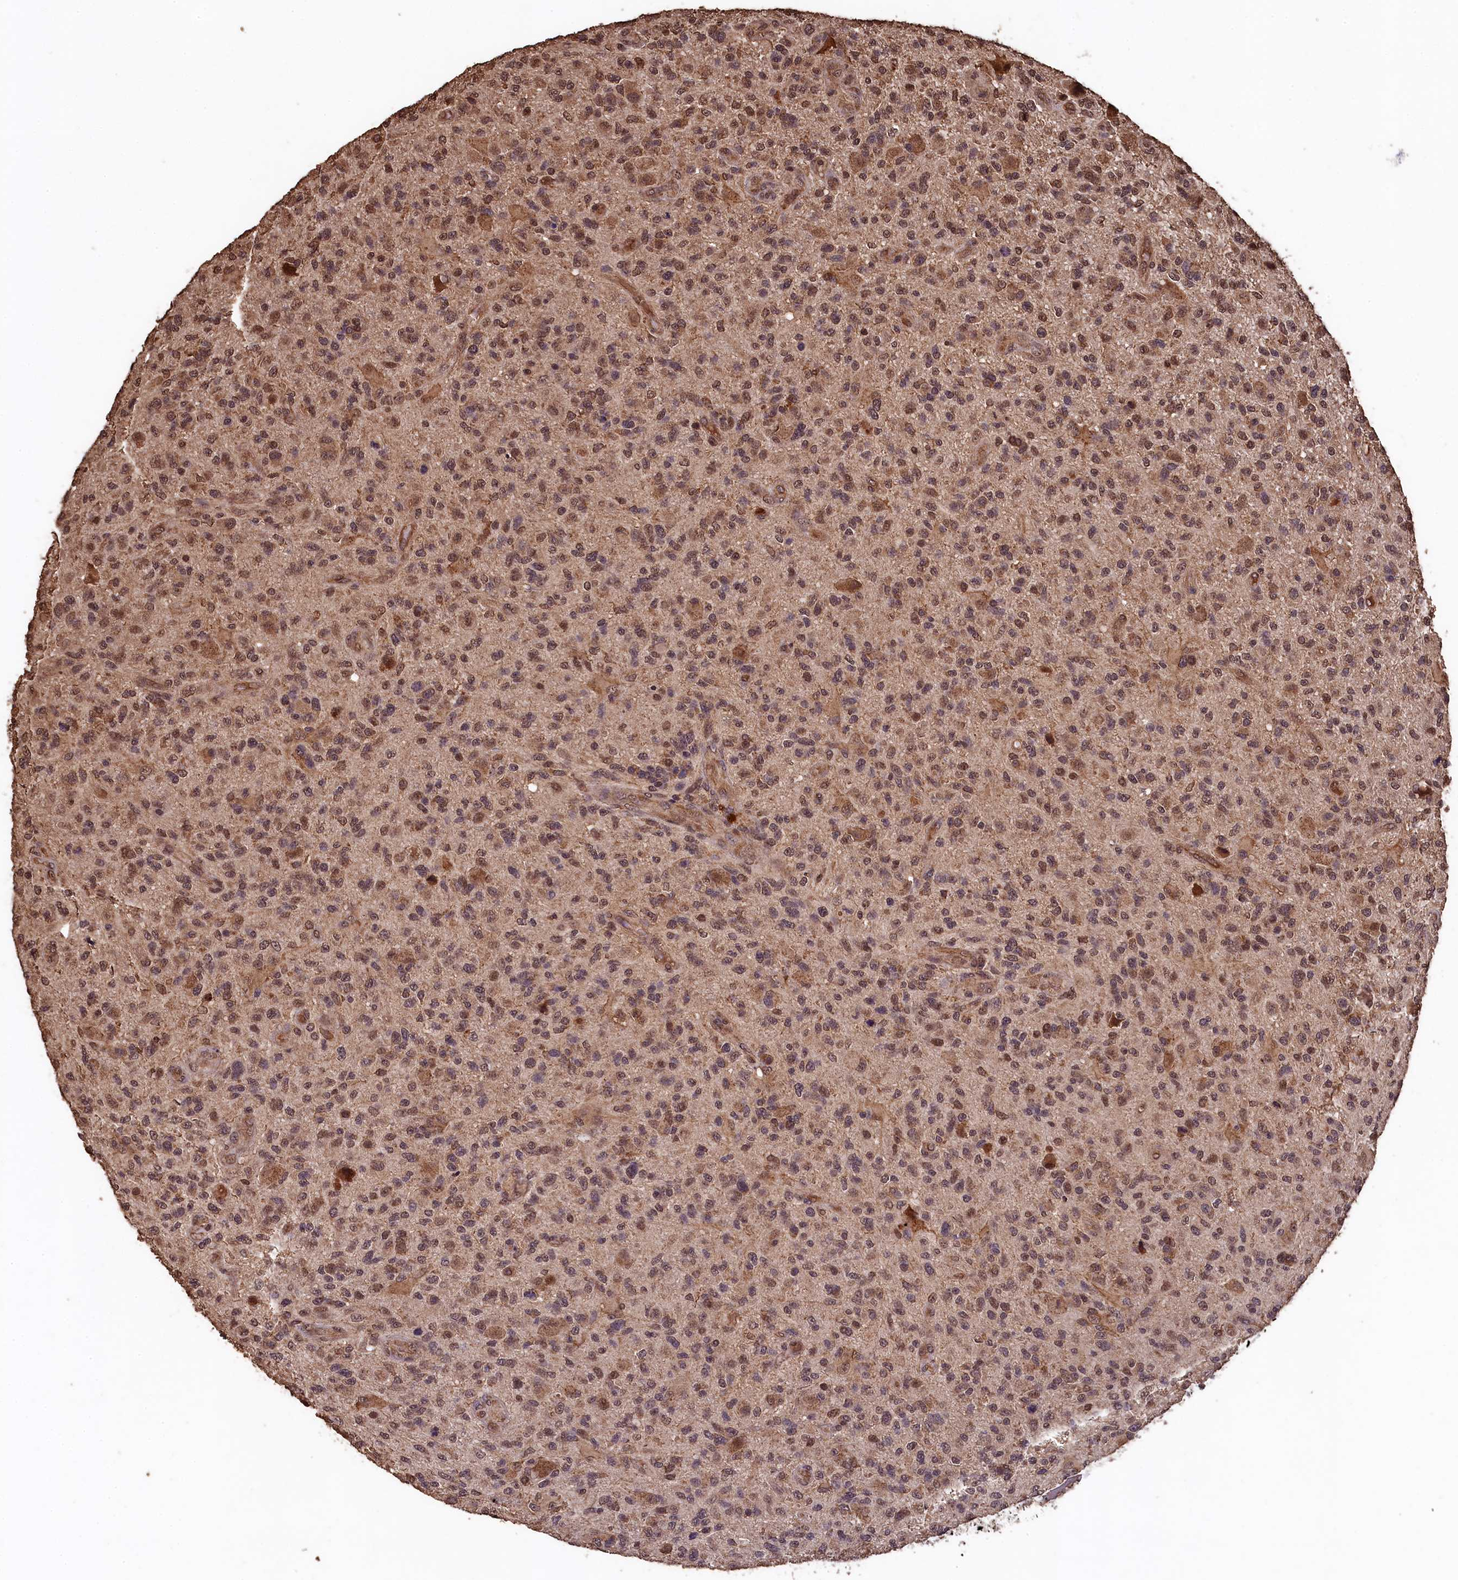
{"staining": {"intensity": "moderate", "quantity": "25%-75%", "location": "nuclear"}, "tissue": "glioma", "cell_type": "Tumor cells", "image_type": "cancer", "snomed": [{"axis": "morphology", "description": "Glioma, malignant, High grade"}, {"axis": "topography", "description": "Brain"}], "caption": "IHC histopathology image of neoplastic tissue: human glioma stained using immunohistochemistry (IHC) exhibits medium levels of moderate protein expression localized specifically in the nuclear of tumor cells, appearing as a nuclear brown color.", "gene": "CEP57L1", "patient": {"sex": "male", "age": 47}}